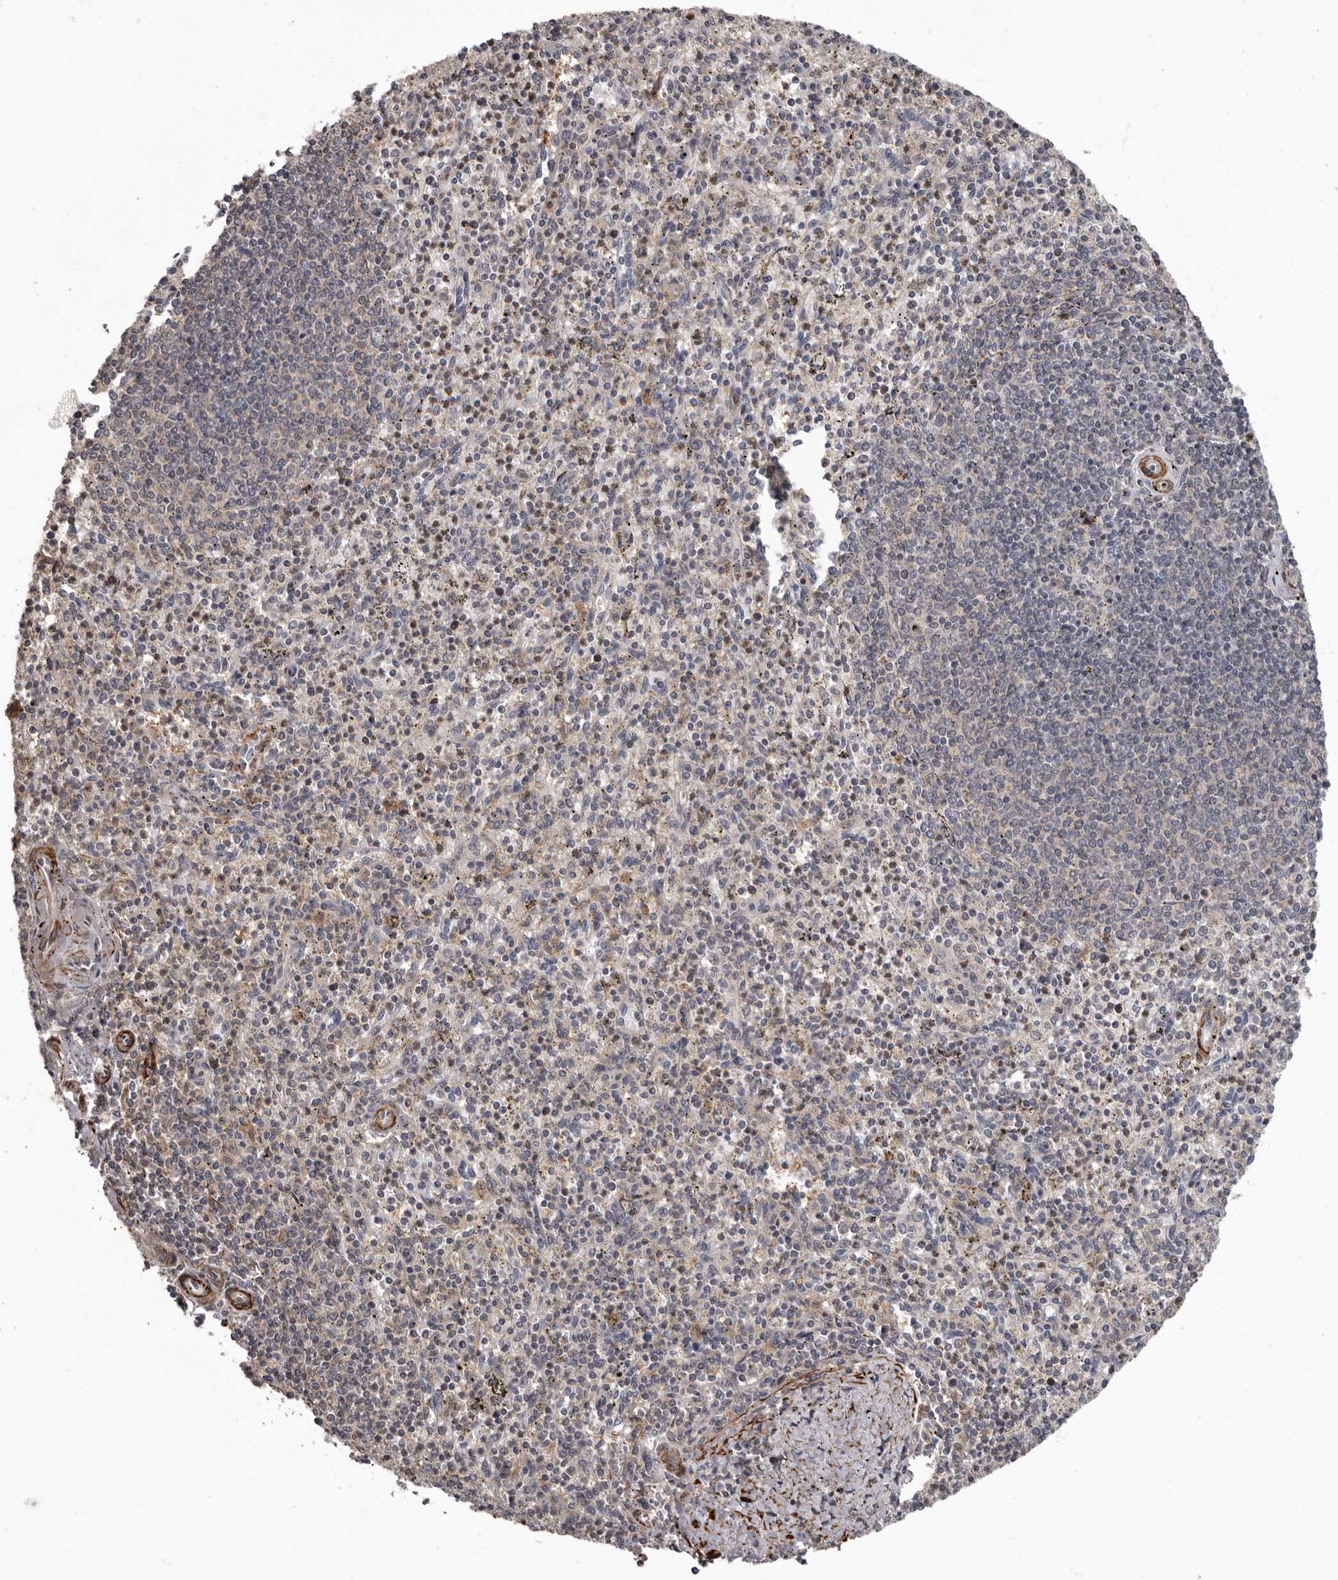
{"staining": {"intensity": "weak", "quantity": "<25%", "location": "cytoplasmic/membranous"}, "tissue": "spleen", "cell_type": "Cells in red pulp", "image_type": "normal", "snomed": [{"axis": "morphology", "description": "Normal tissue, NOS"}, {"axis": "topography", "description": "Spleen"}], "caption": "This is a micrograph of IHC staining of unremarkable spleen, which shows no expression in cells in red pulp. The staining is performed using DAB brown chromogen with nuclei counter-stained in using hematoxylin.", "gene": "FGFR4", "patient": {"sex": "male", "age": 72}}